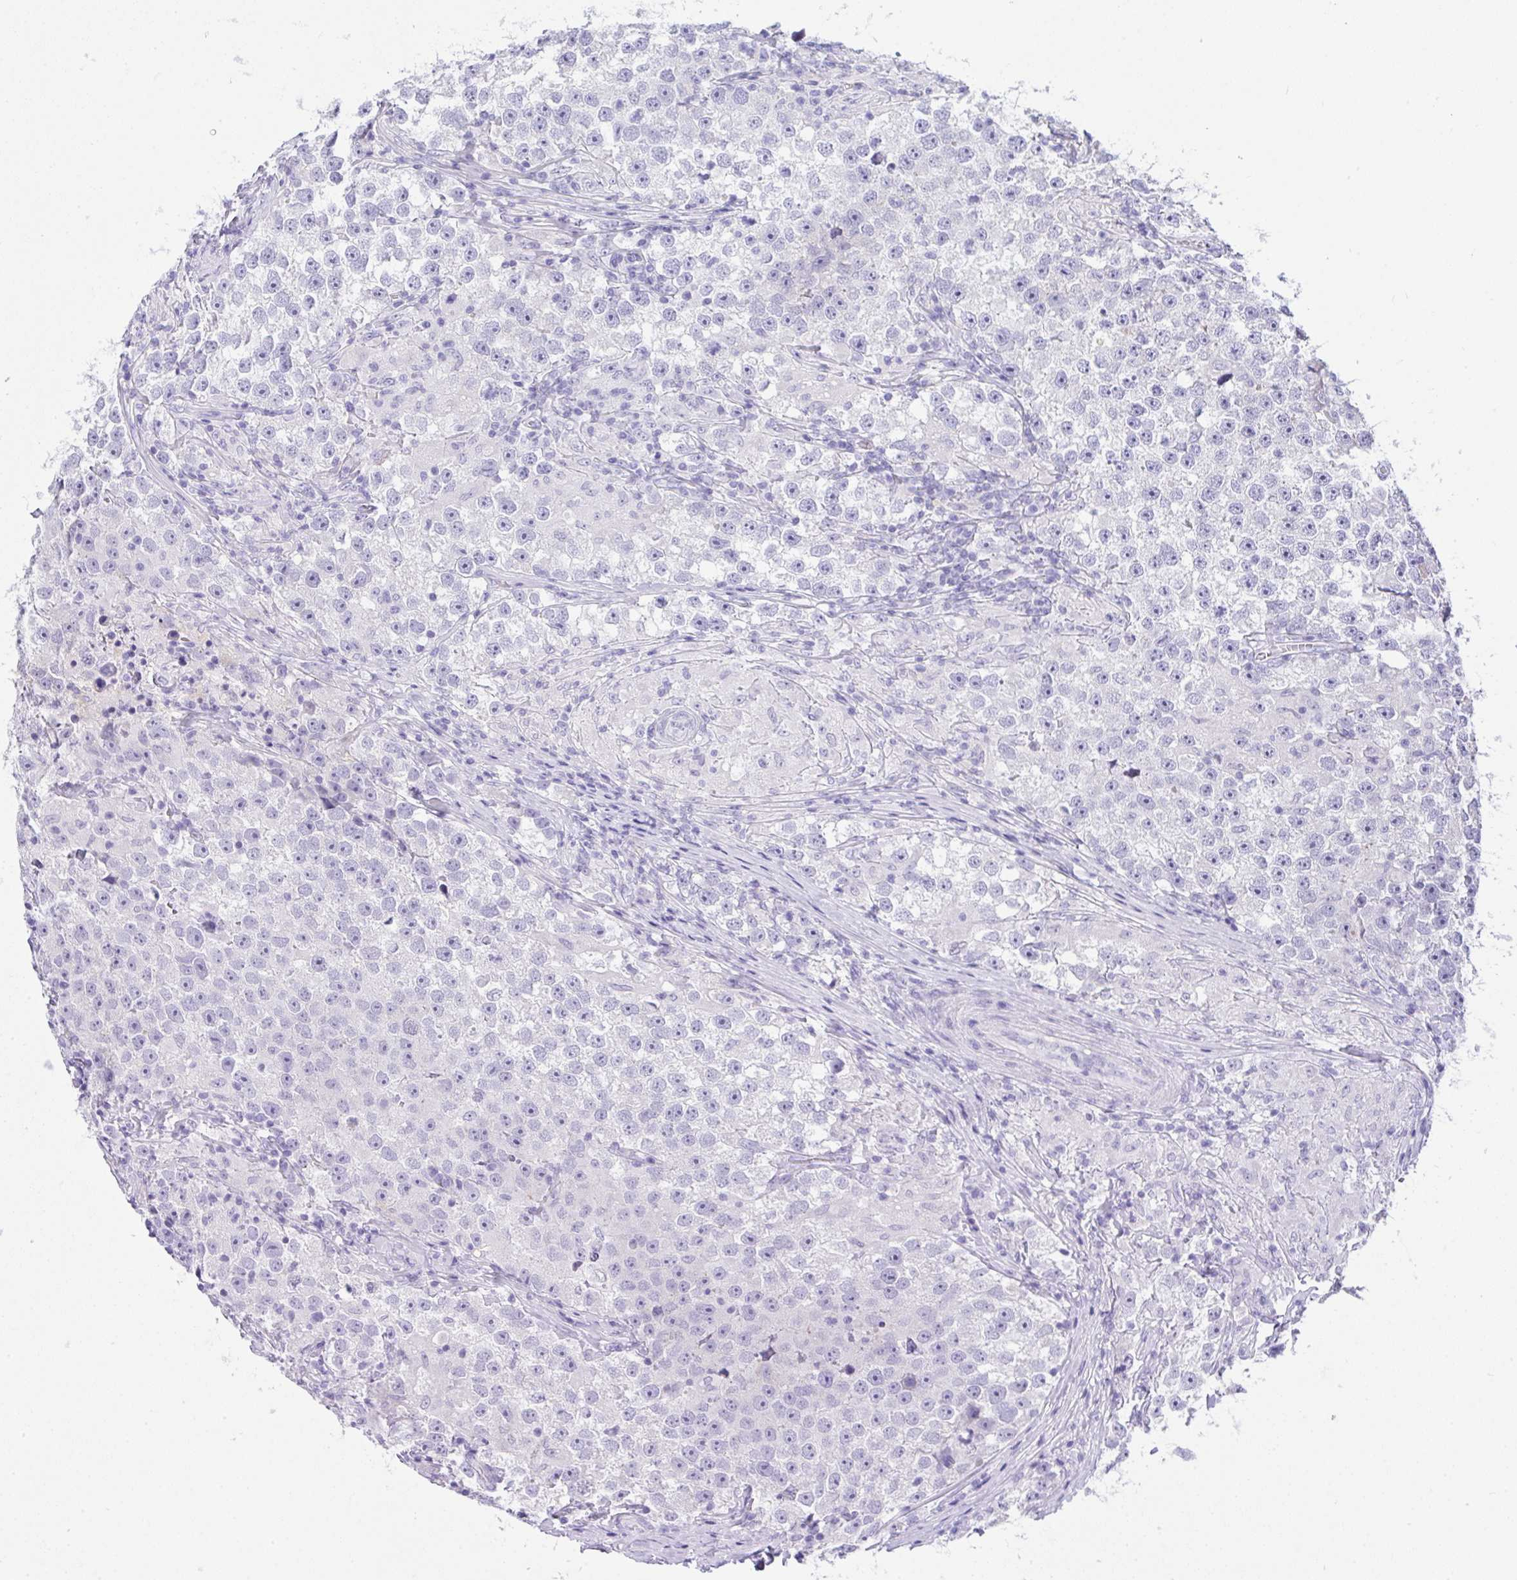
{"staining": {"intensity": "negative", "quantity": "none", "location": "none"}, "tissue": "testis cancer", "cell_type": "Tumor cells", "image_type": "cancer", "snomed": [{"axis": "morphology", "description": "Seminoma, NOS"}, {"axis": "topography", "description": "Testis"}], "caption": "A high-resolution photomicrograph shows IHC staining of testis cancer (seminoma), which exhibits no significant positivity in tumor cells.", "gene": "GLB1L2", "patient": {"sex": "male", "age": 46}}